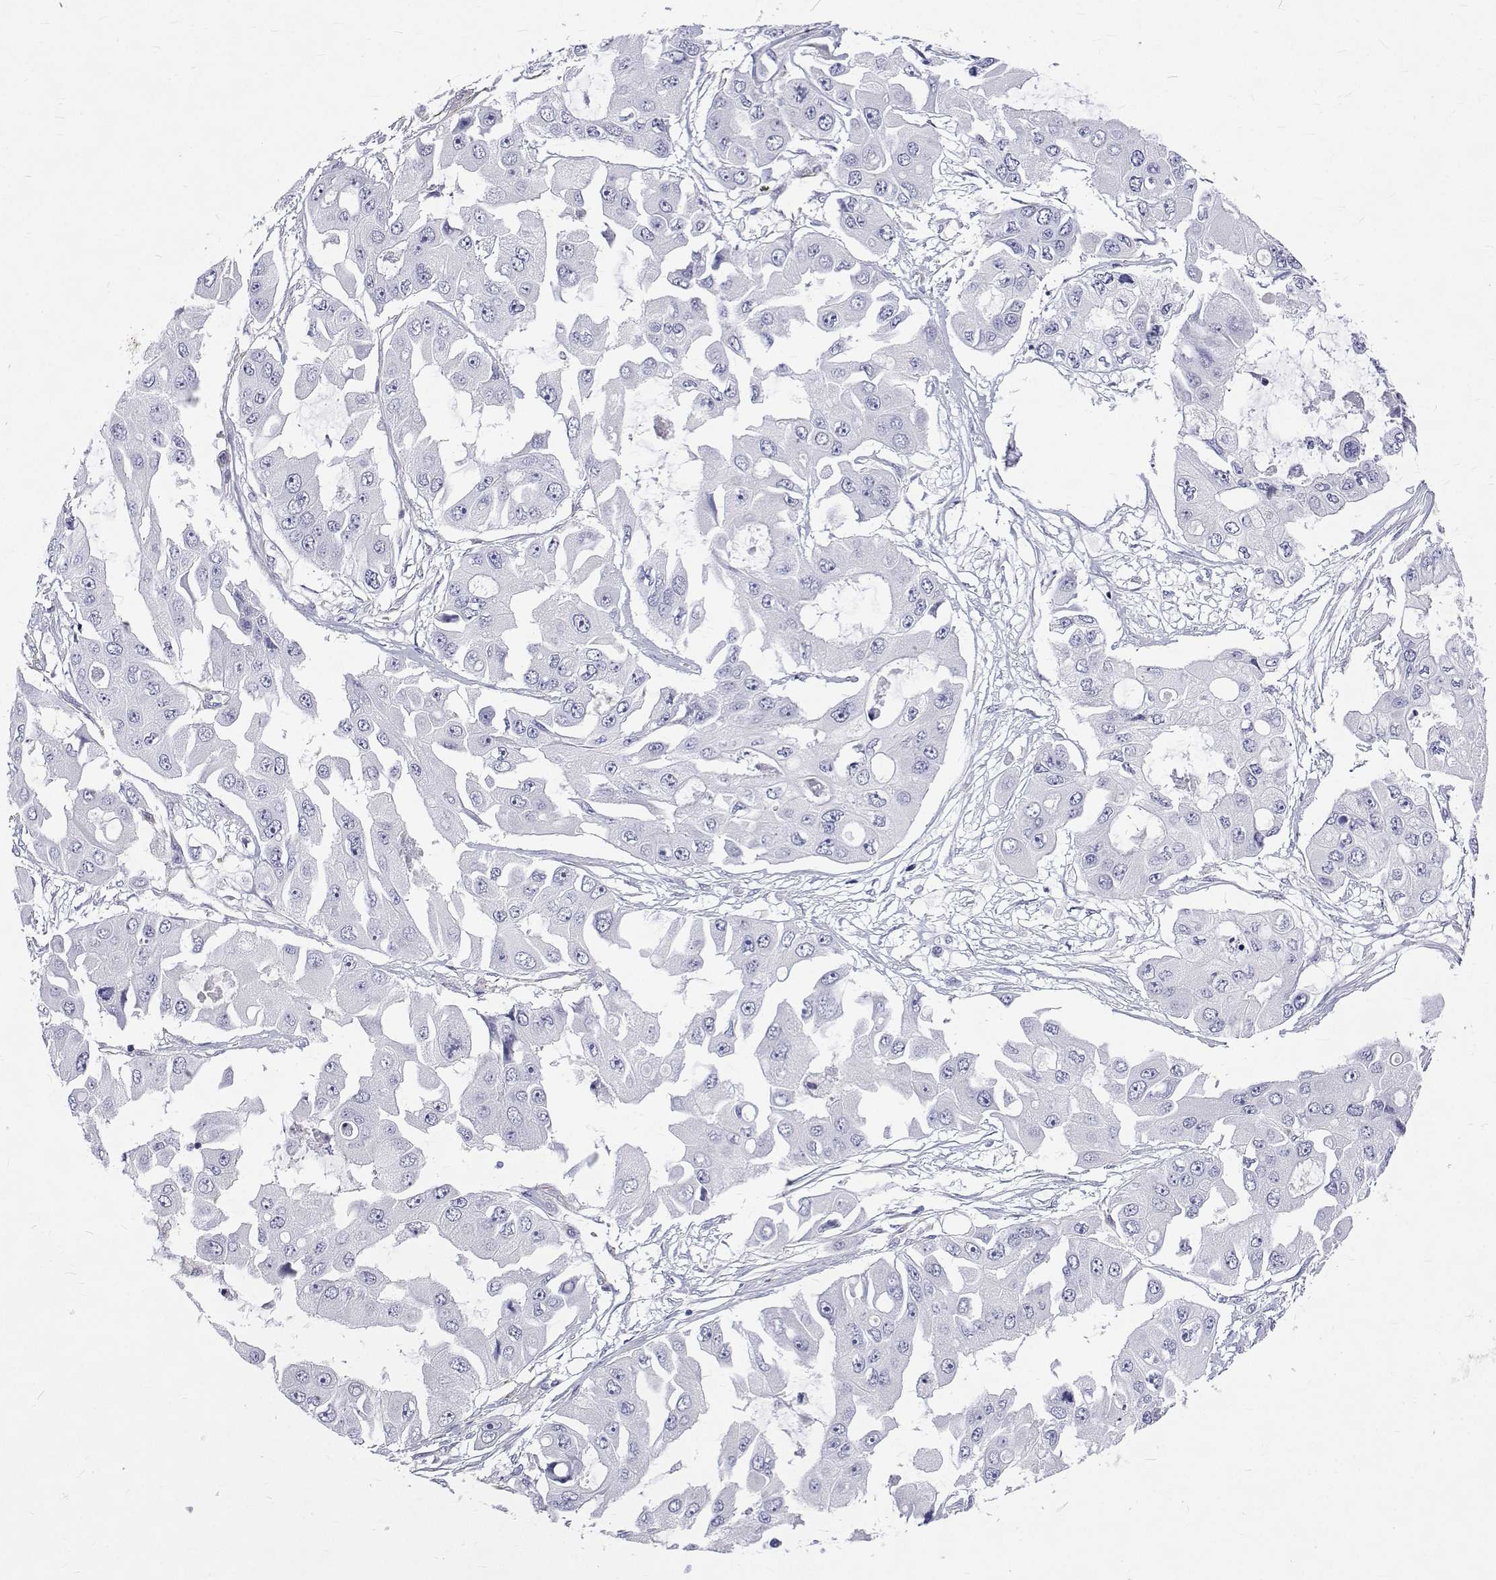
{"staining": {"intensity": "negative", "quantity": "none", "location": "none"}, "tissue": "ovarian cancer", "cell_type": "Tumor cells", "image_type": "cancer", "snomed": [{"axis": "morphology", "description": "Cystadenocarcinoma, serous, NOS"}, {"axis": "topography", "description": "Ovary"}], "caption": "Tumor cells show no significant expression in ovarian serous cystadenocarcinoma.", "gene": "OPRPN", "patient": {"sex": "female", "age": 56}}